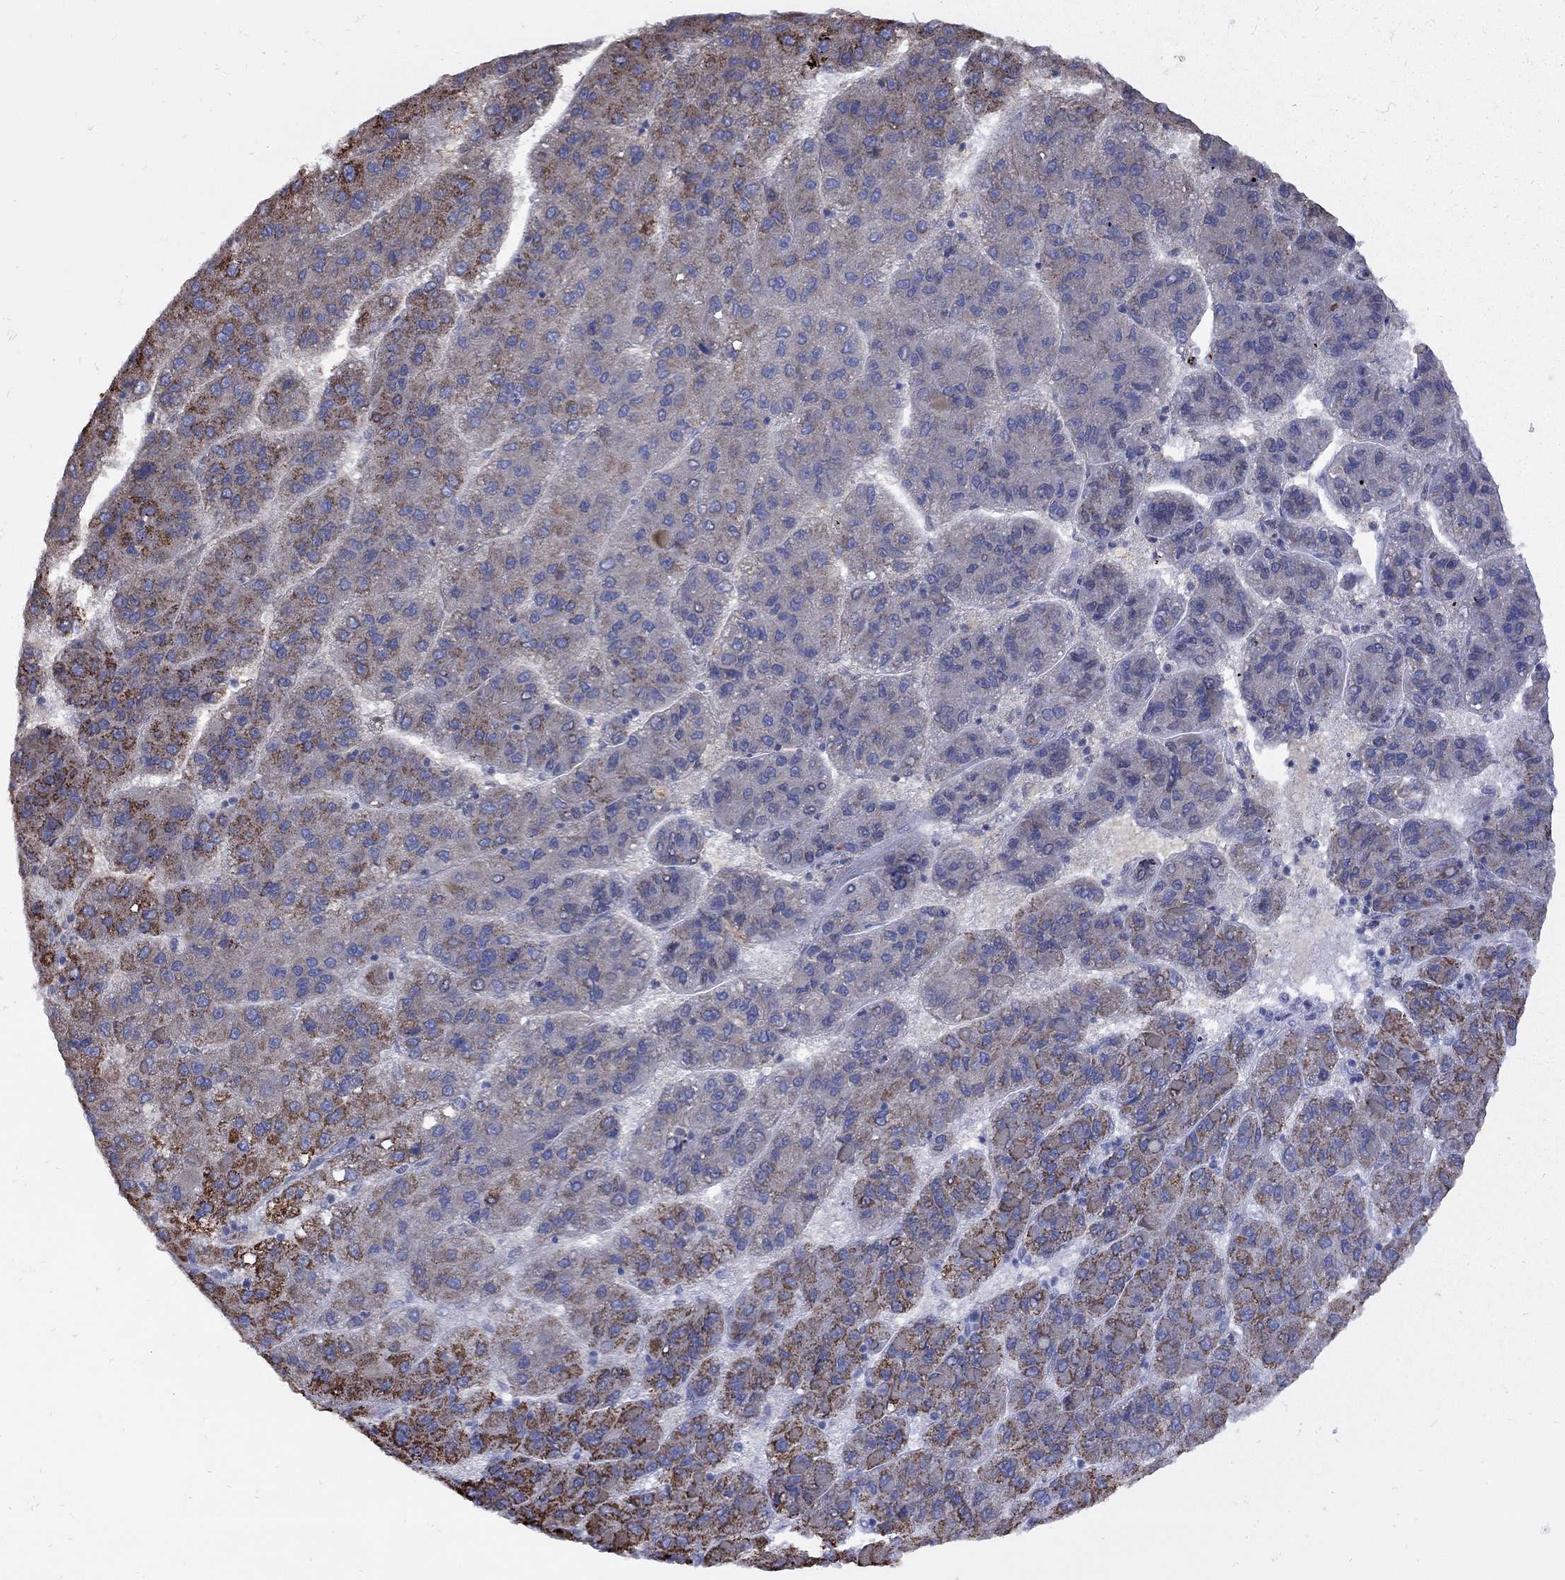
{"staining": {"intensity": "strong", "quantity": "<25%", "location": "cytoplasmic/membranous"}, "tissue": "liver cancer", "cell_type": "Tumor cells", "image_type": "cancer", "snomed": [{"axis": "morphology", "description": "Carcinoma, Hepatocellular, NOS"}, {"axis": "topography", "description": "Liver"}], "caption": "This photomicrograph demonstrates IHC staining of liver cancer, with medium strong cytoplasmic/membranous positivity in about <25% of tumor cells.", "gene": "SESTD1", "patient": {"sex": "female", "age": 82}}